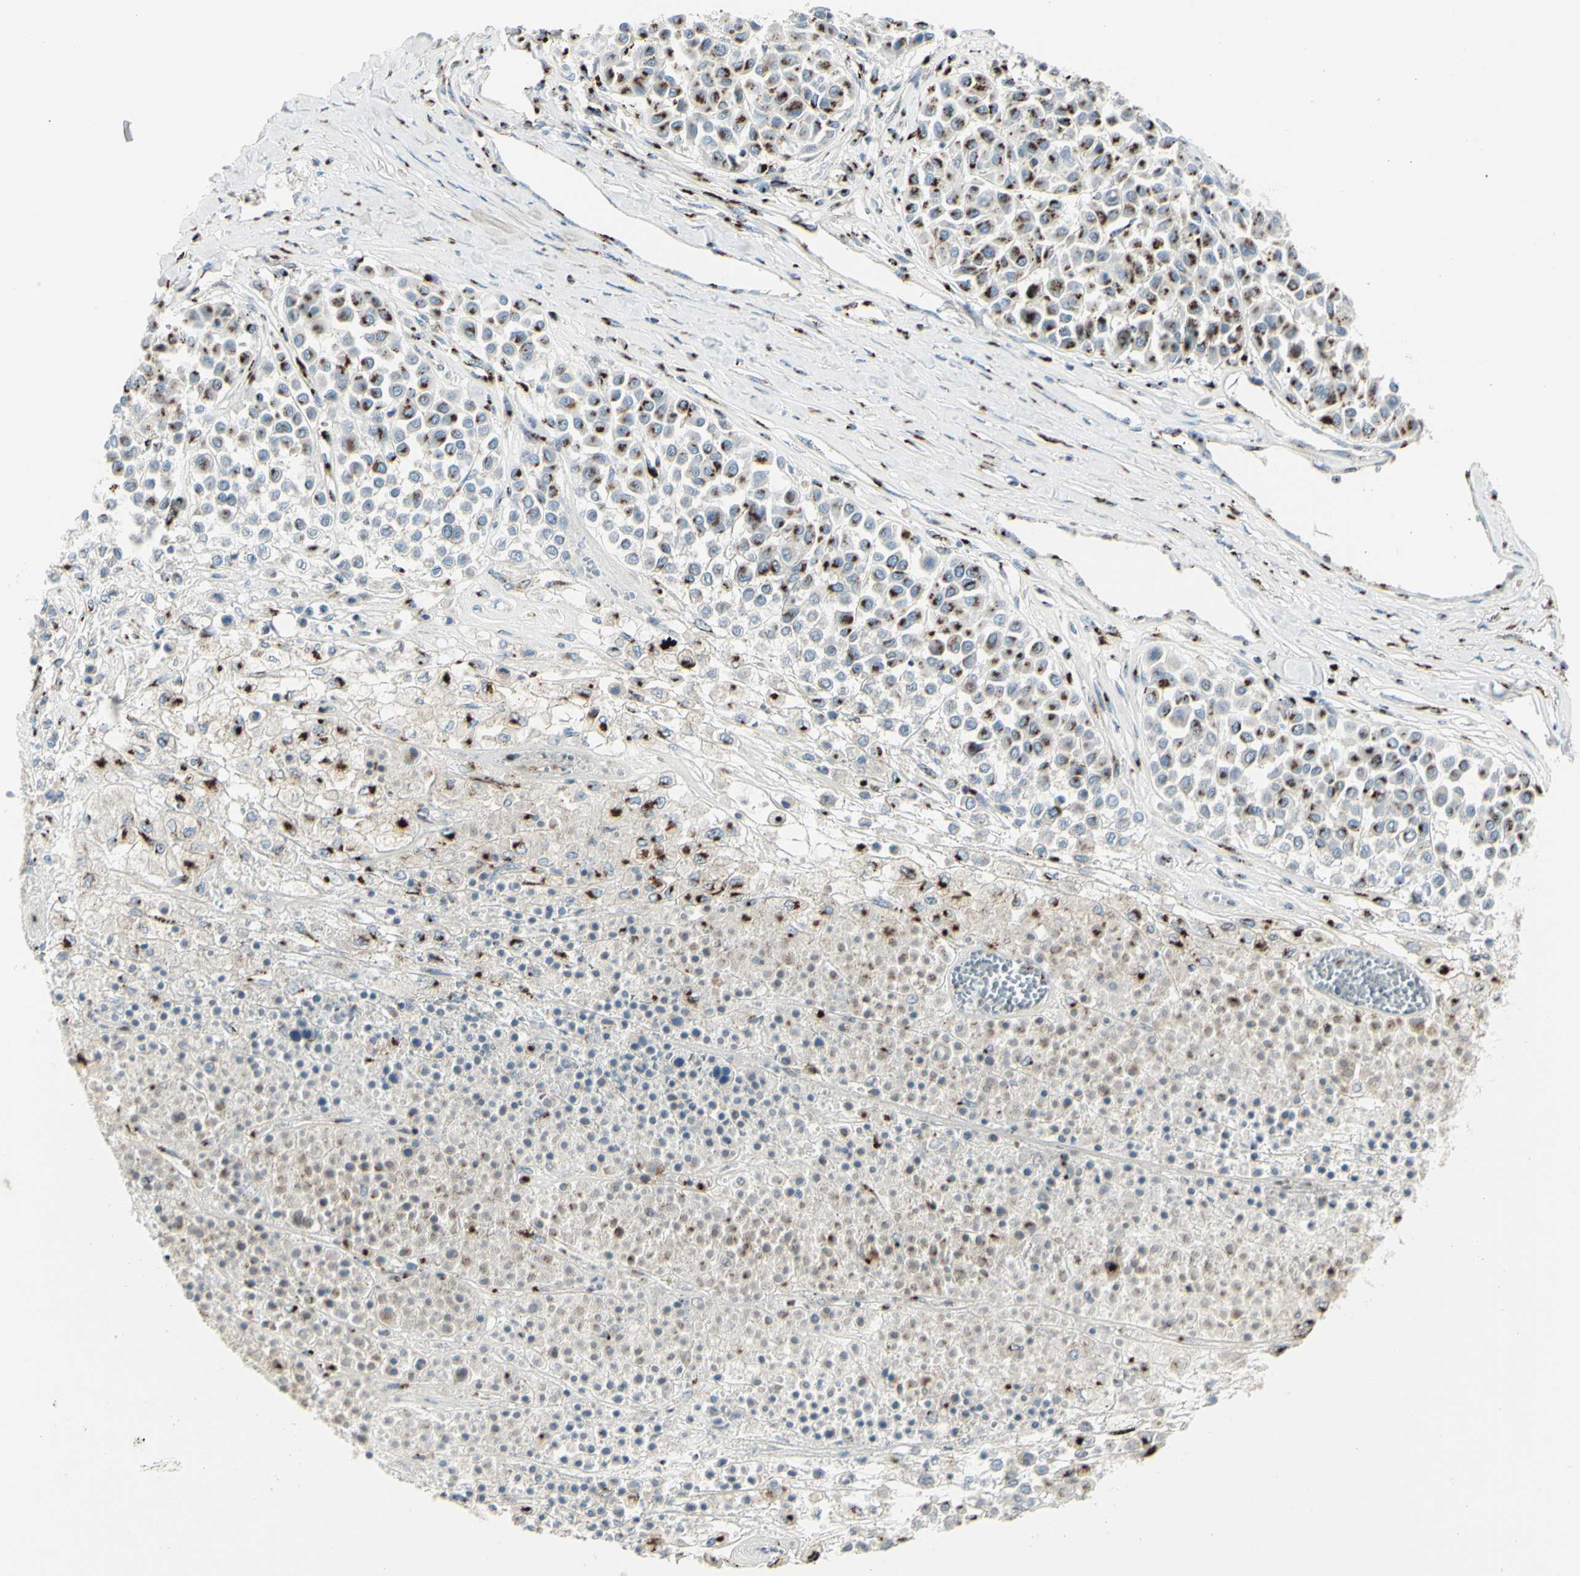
{"staining": {"intensity": "strong", "quantity": ">75%", "location": "cytoplasmic/membranous"}, "tissue": "melanoma", "cell_type": "Tumor cells", "image_type": "cancer", "snomed": [{"axis": "morphology", "description": "Malignant melanoma, Metastatic site"}, {"axis": "topography", "description": "Soft tissue"}], "caption": "High-power microscopy captured an IHC photomicrograph of melanoma, revealing strong cytoplasmic/membranous positivity in approximately >75% of tumor cells.", "gene": "B4GALT1", "patient": {"sex": "male", "age": 41}}